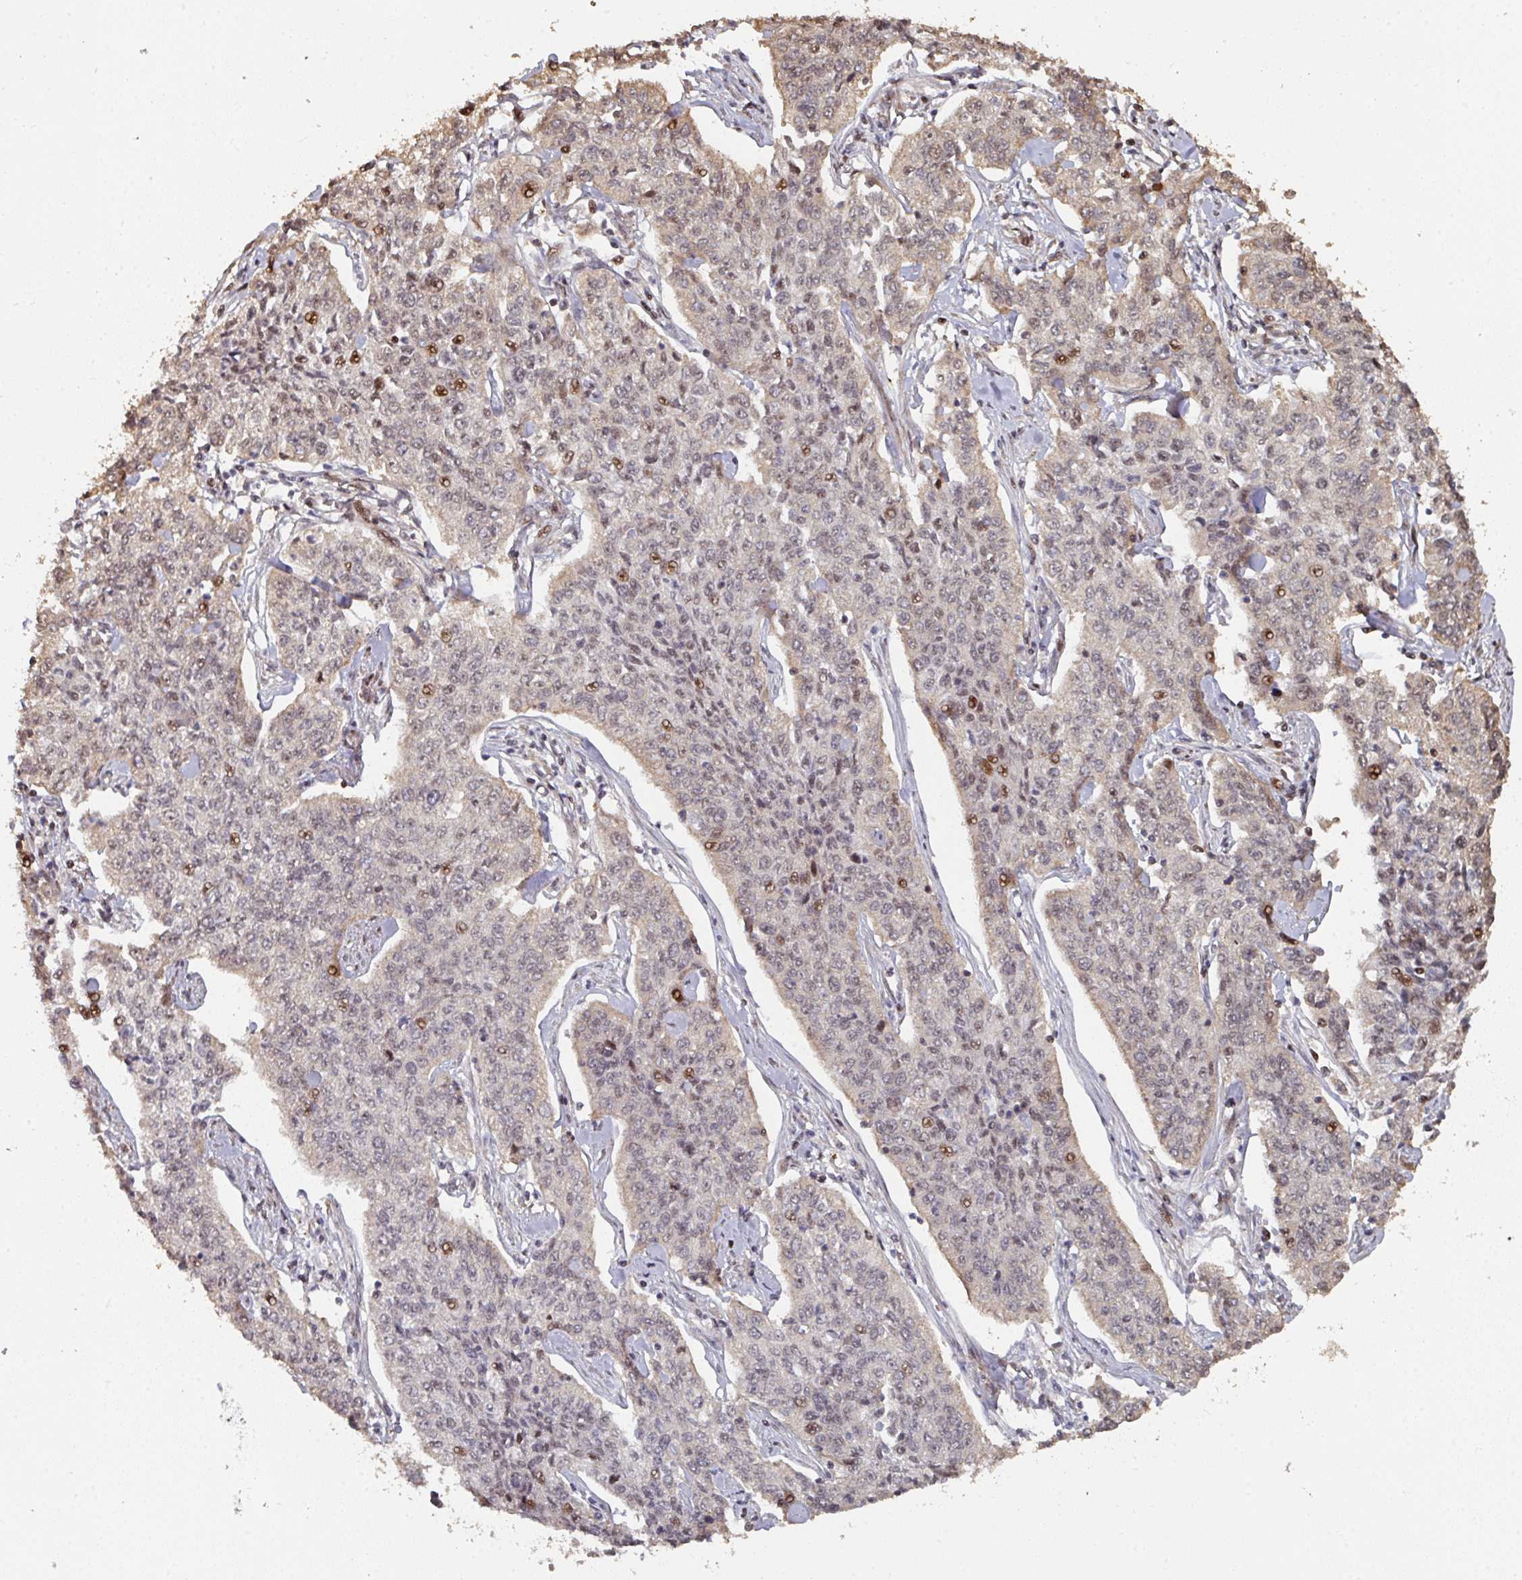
{"staining": {"intensity": "weak", "quantity": "25%-75%", "location": "cytoplasmic/membranous,nuclear"}, "tissue": "cervical cancer", "cell_type": "Tumor cells", "image_type": "cancer", "snomed": [{"axis": "morphology", "description": "Squamous cell carcinoma, NOS"}, {"axis": "topography", "description": "Cervix"}], "caption": "This is an image of IHC staining of squamous cell carcinoma (cervical), which shows weak positivity in the cytoplasmic/membranous and nuclear of tumor cells.", "gene": "CA7", "patient": {"sex": "female", "age": 35}}